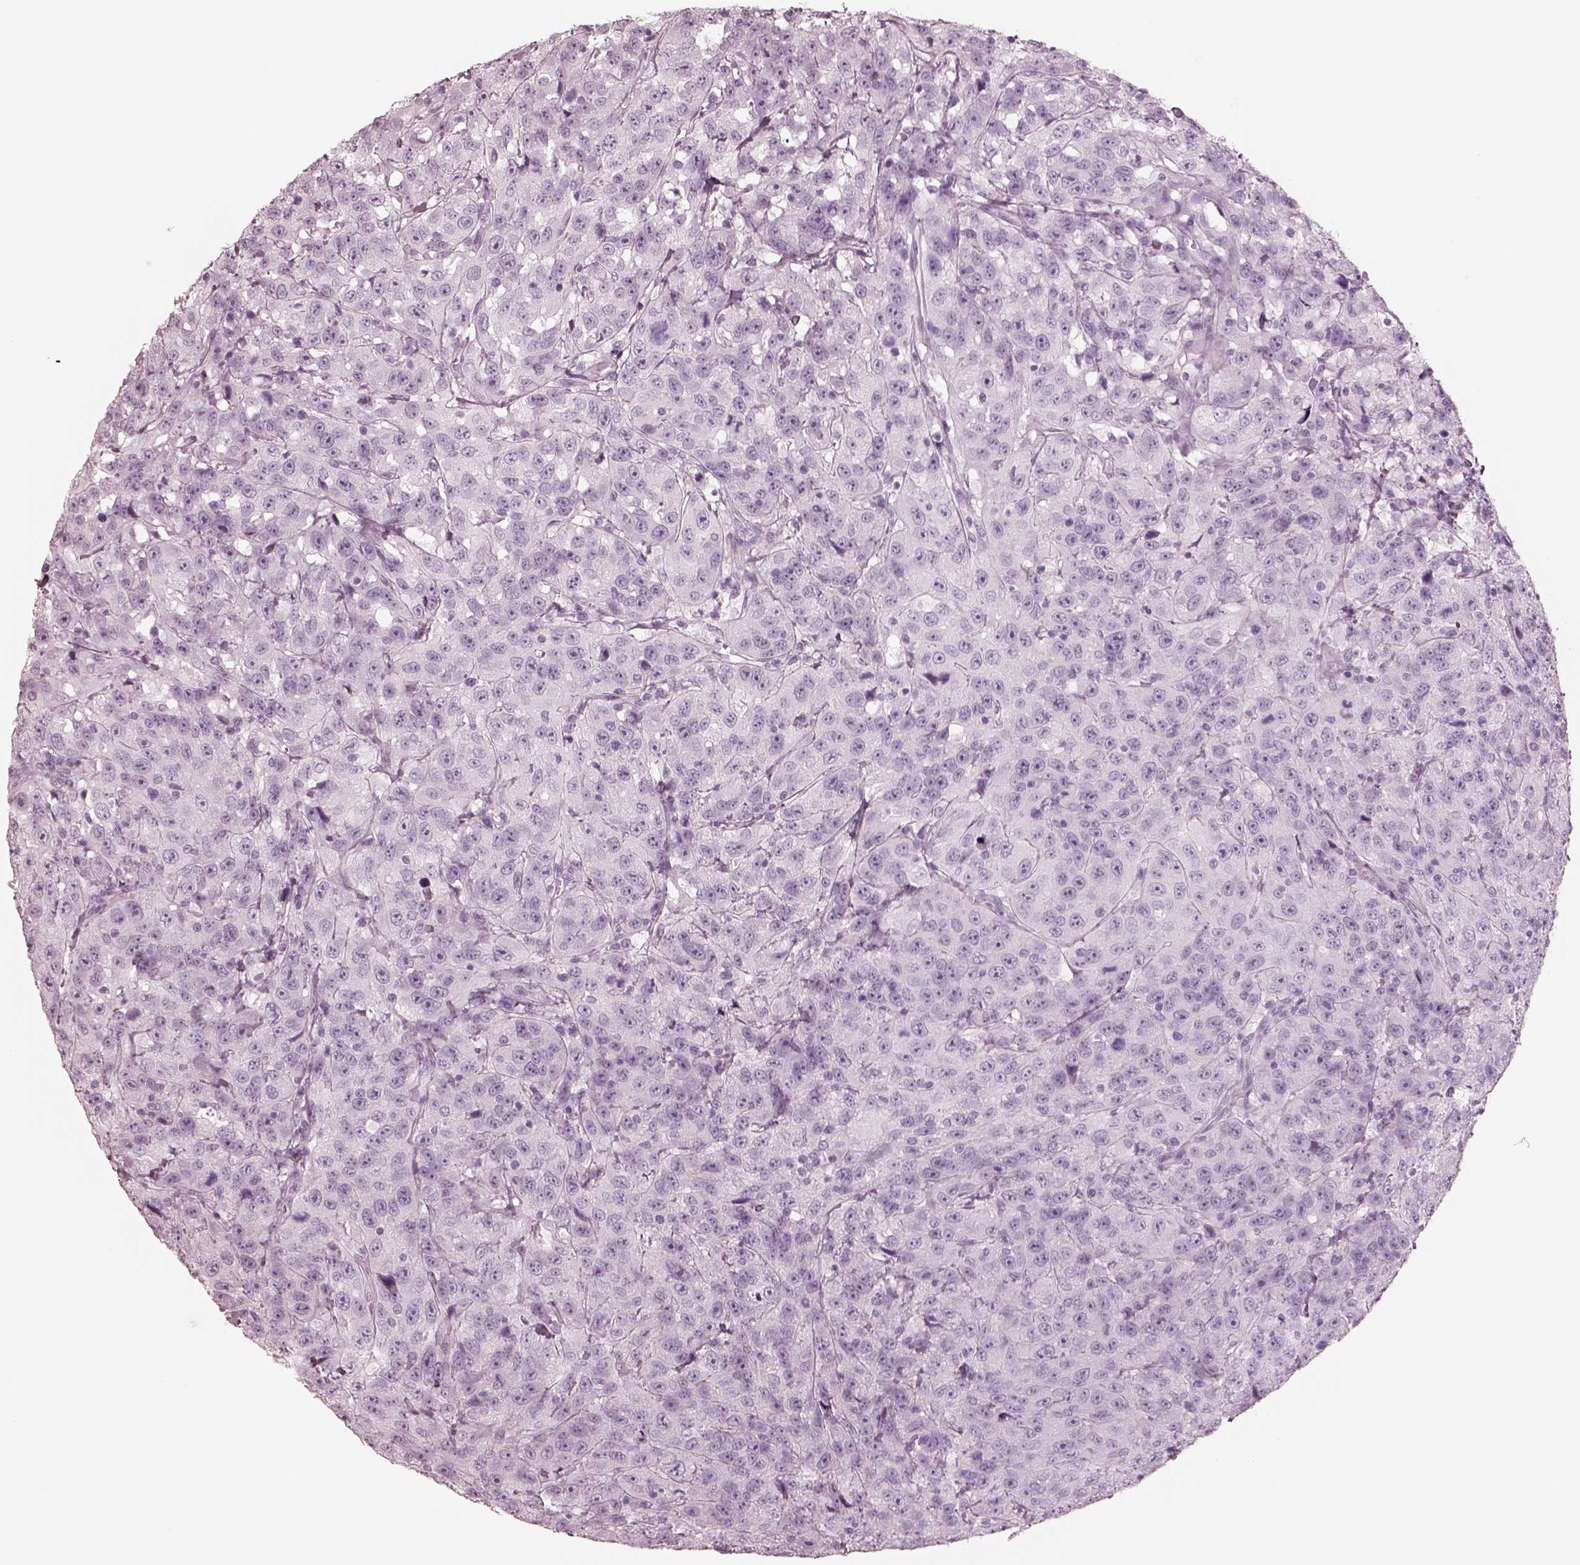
{"staining": {"intensity": "negative", "quantity": "none", "location": "none"}, "tissue": "urothelial cancer", "cell_type": "Tumor cells", "image_type": "cancer", "snomed": [{"axis": "morphology", "description": "Urothelial carcinoma, NOS"}, {"axis": "morphology", "description": "Urothelial carcinoma, High grade"}, {"axis": "topography", "description": "Urinary bladder"}], "caption": "This is an IHC photomicrograph of human high-grade urothelial carcinoma. There is no expression in tumor cells.", "gene": "ELANE", "patient": {"sex": "female", "age": 73}}